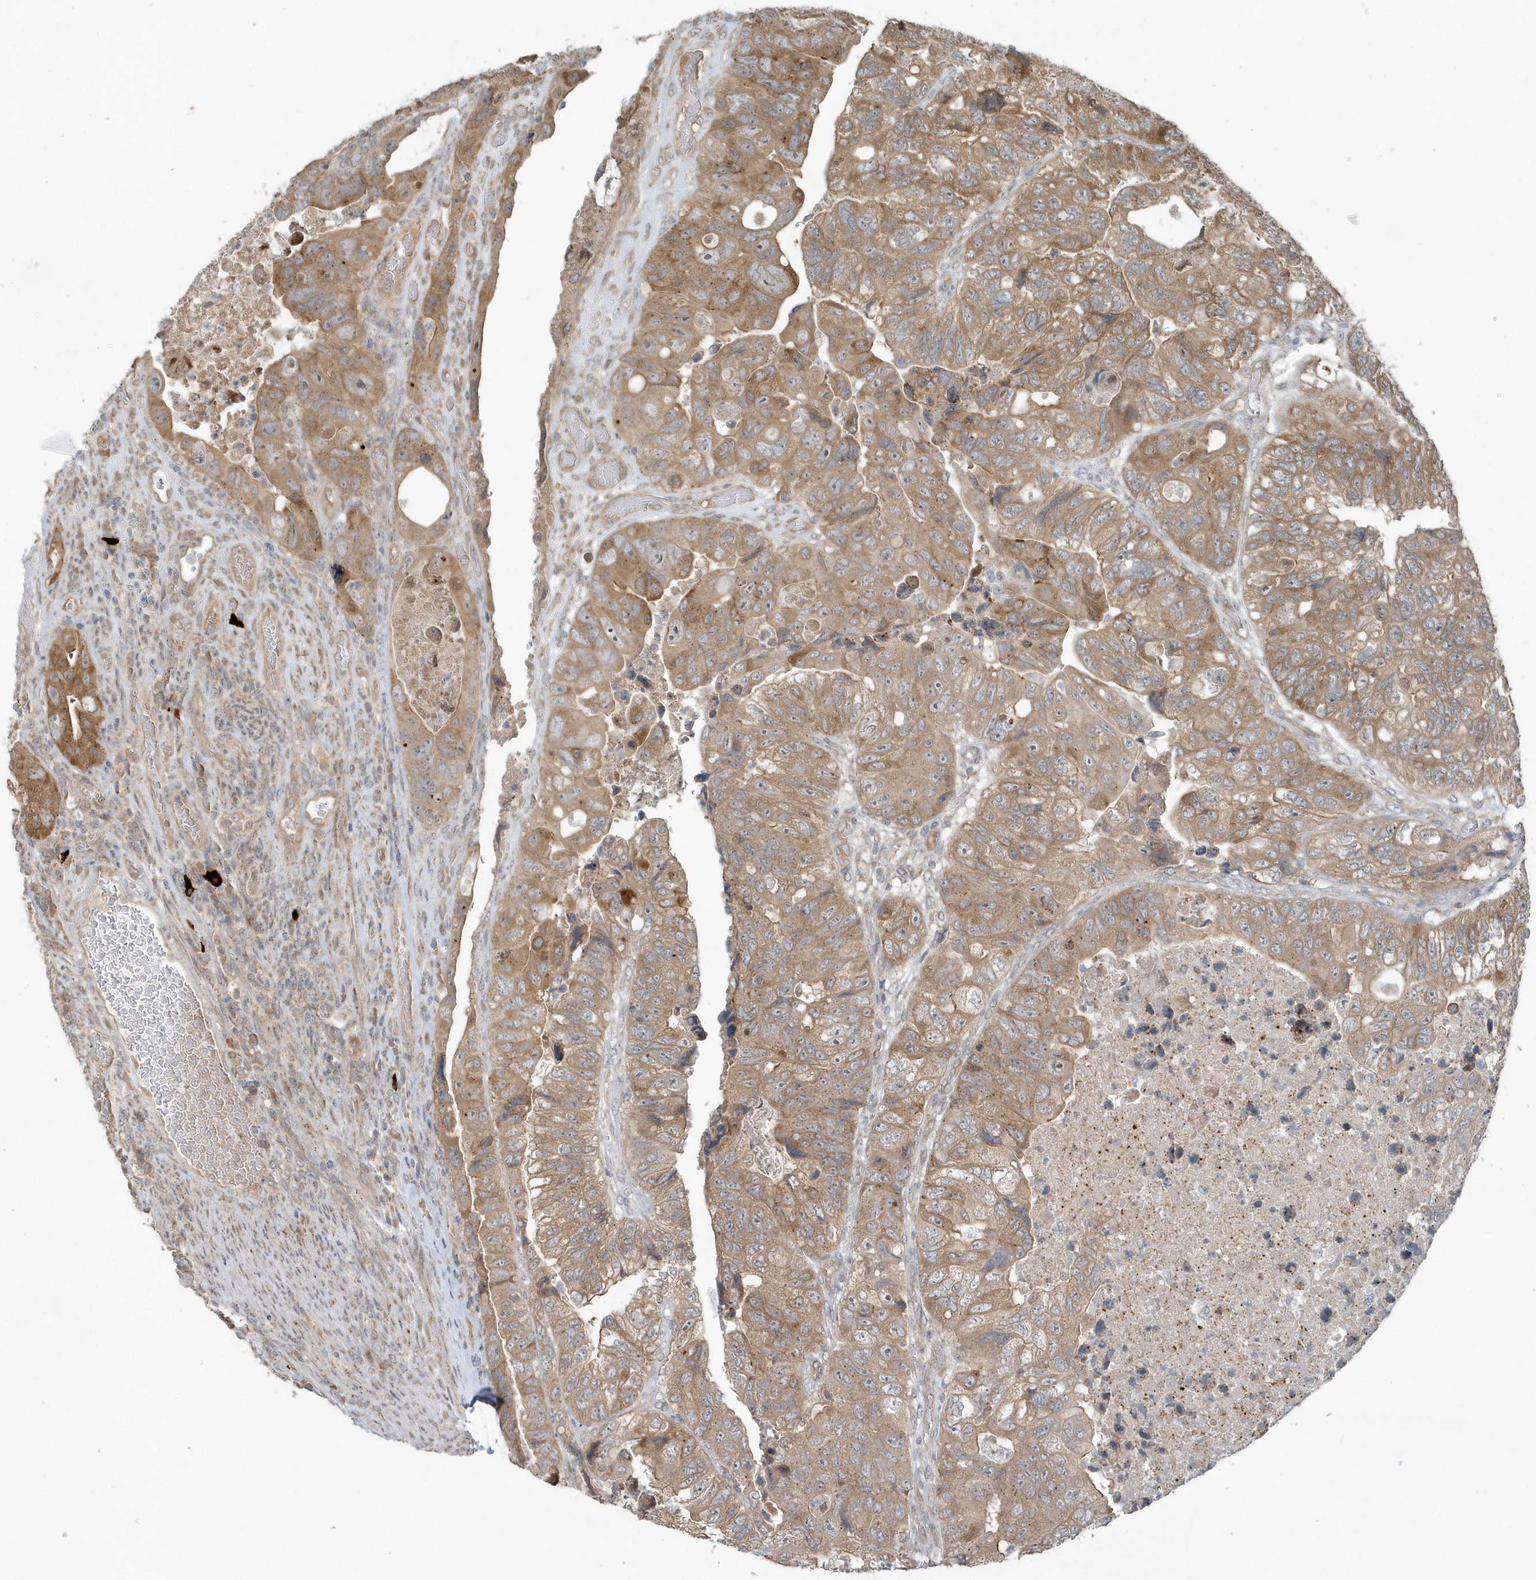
{"staining": {"intensity": "moderate", "quantity": ">75%", "location": "cytoplasmic/membranous"}, "tissue": "colorectal cancer", "cell_type": "Tumor cells", "image_type": "cancer", "snomed": [{"axis": "morphology", "description": "Adenocarcinoma, NOS"}, {"axis": "topography", "description": "Rectum"}], "caption": "A high-resolution micrograph shows immunohistochemistry (IHC) staining of colorectal cancer, which exhibits moderate cytoplasmic/membranous staining in approximately >75% of tumor cells. Ihc stains the protein of interest in brown and the nuclei are stained blue.", "gene": "STIM2", "patient": {"sex": "male", "age": 63}}